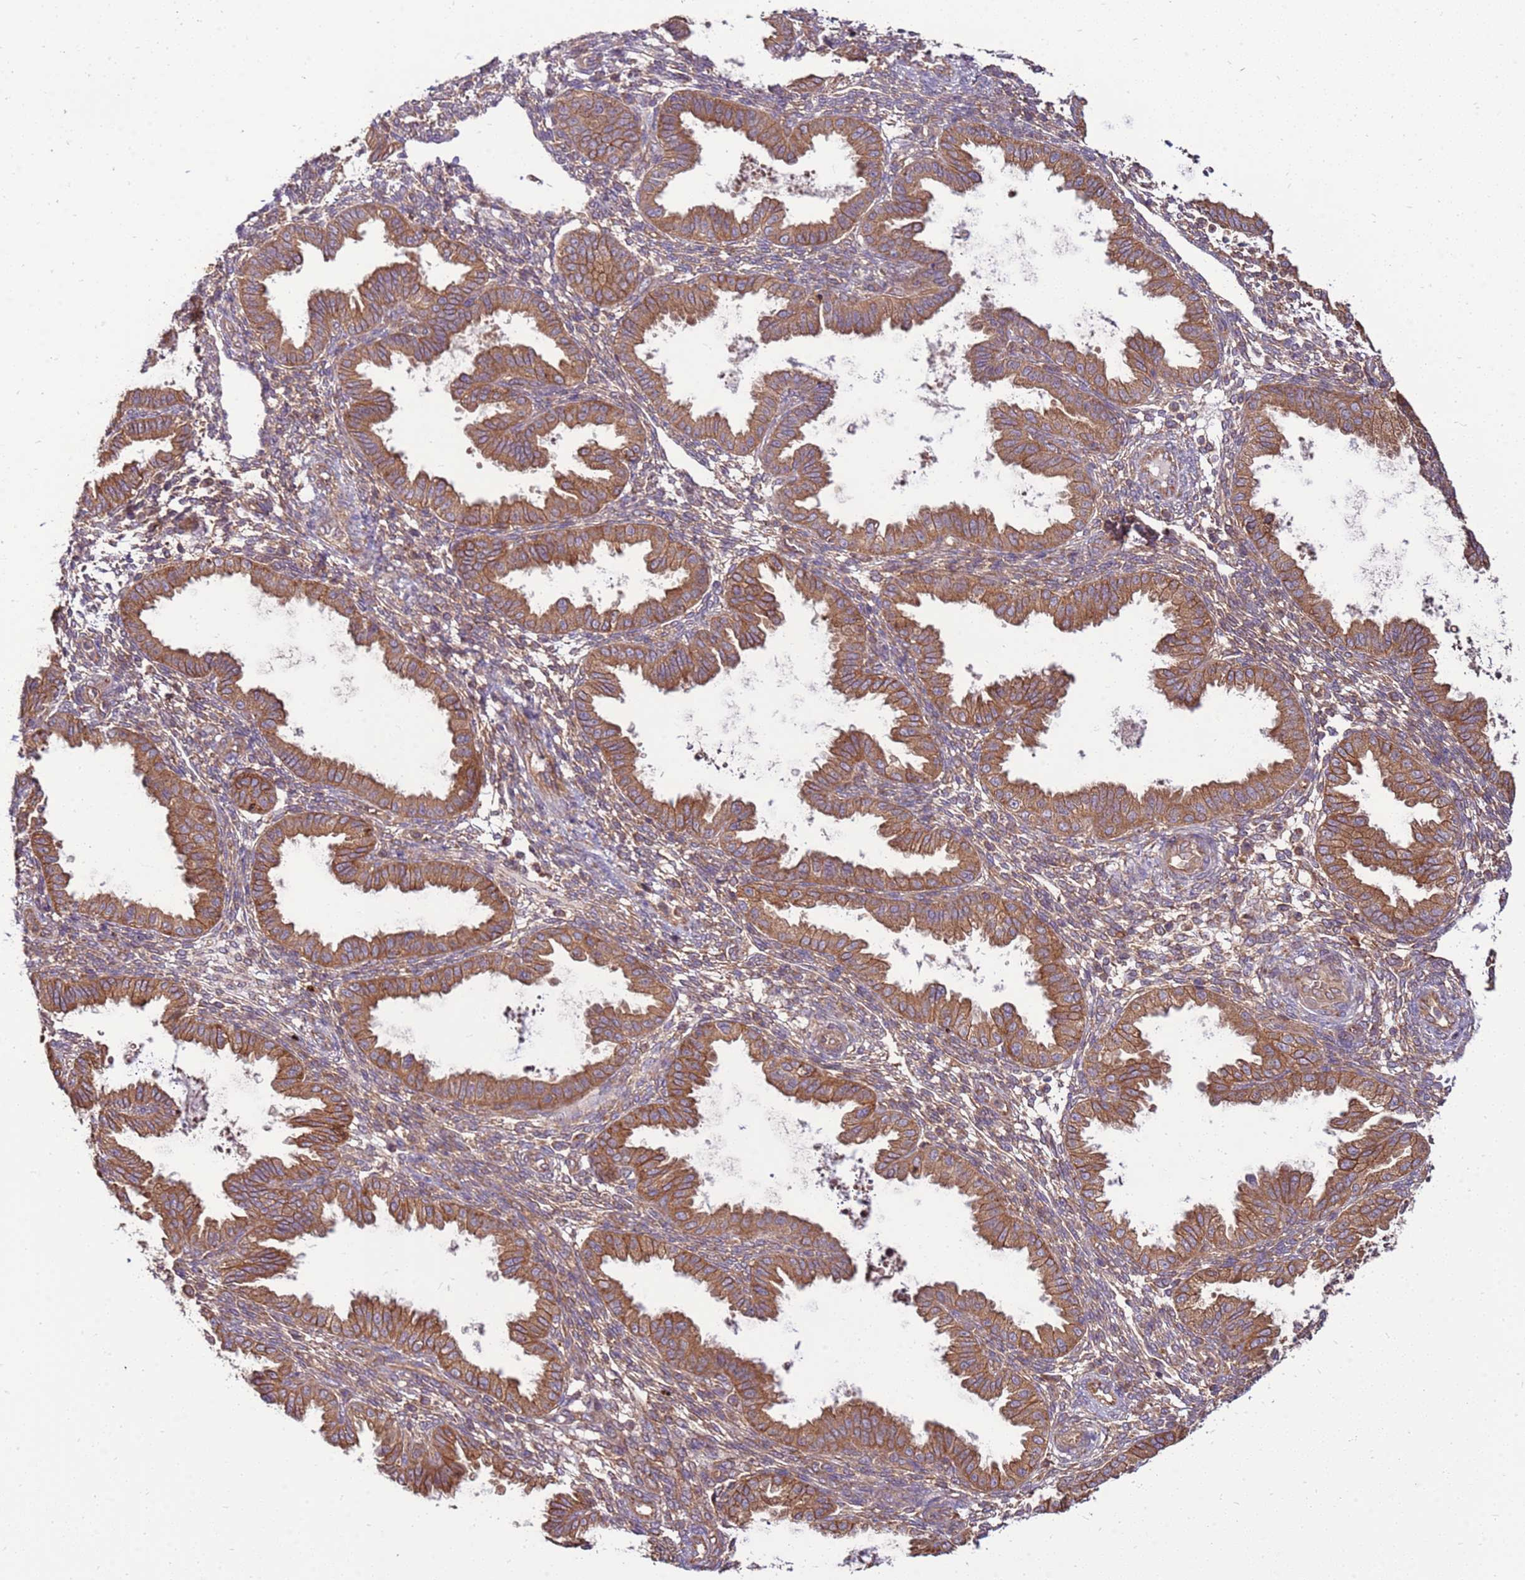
{"staining": {"intensity": "moderate", "quantity": ">75%", "location": "cytoplasmic/membranous"}, "tissue": "endometrium", "cell_type": "Cells in endometrial stroma", "image_type": "normal", "snomed": [{"axis": "morphology", "description": "Normal tissue, NOS"}, {"axis": "topography", "description": "Endometrium"}], "caption": "There is medium levels of moderate cytoplasmic/membranous expression in cells in endometrial stroma of benign endometrium, as demonstrated by immunohistochemical staining (brown color).", "gene": "SLC44A5", "patient": {"sex": "female", "age": 33}}